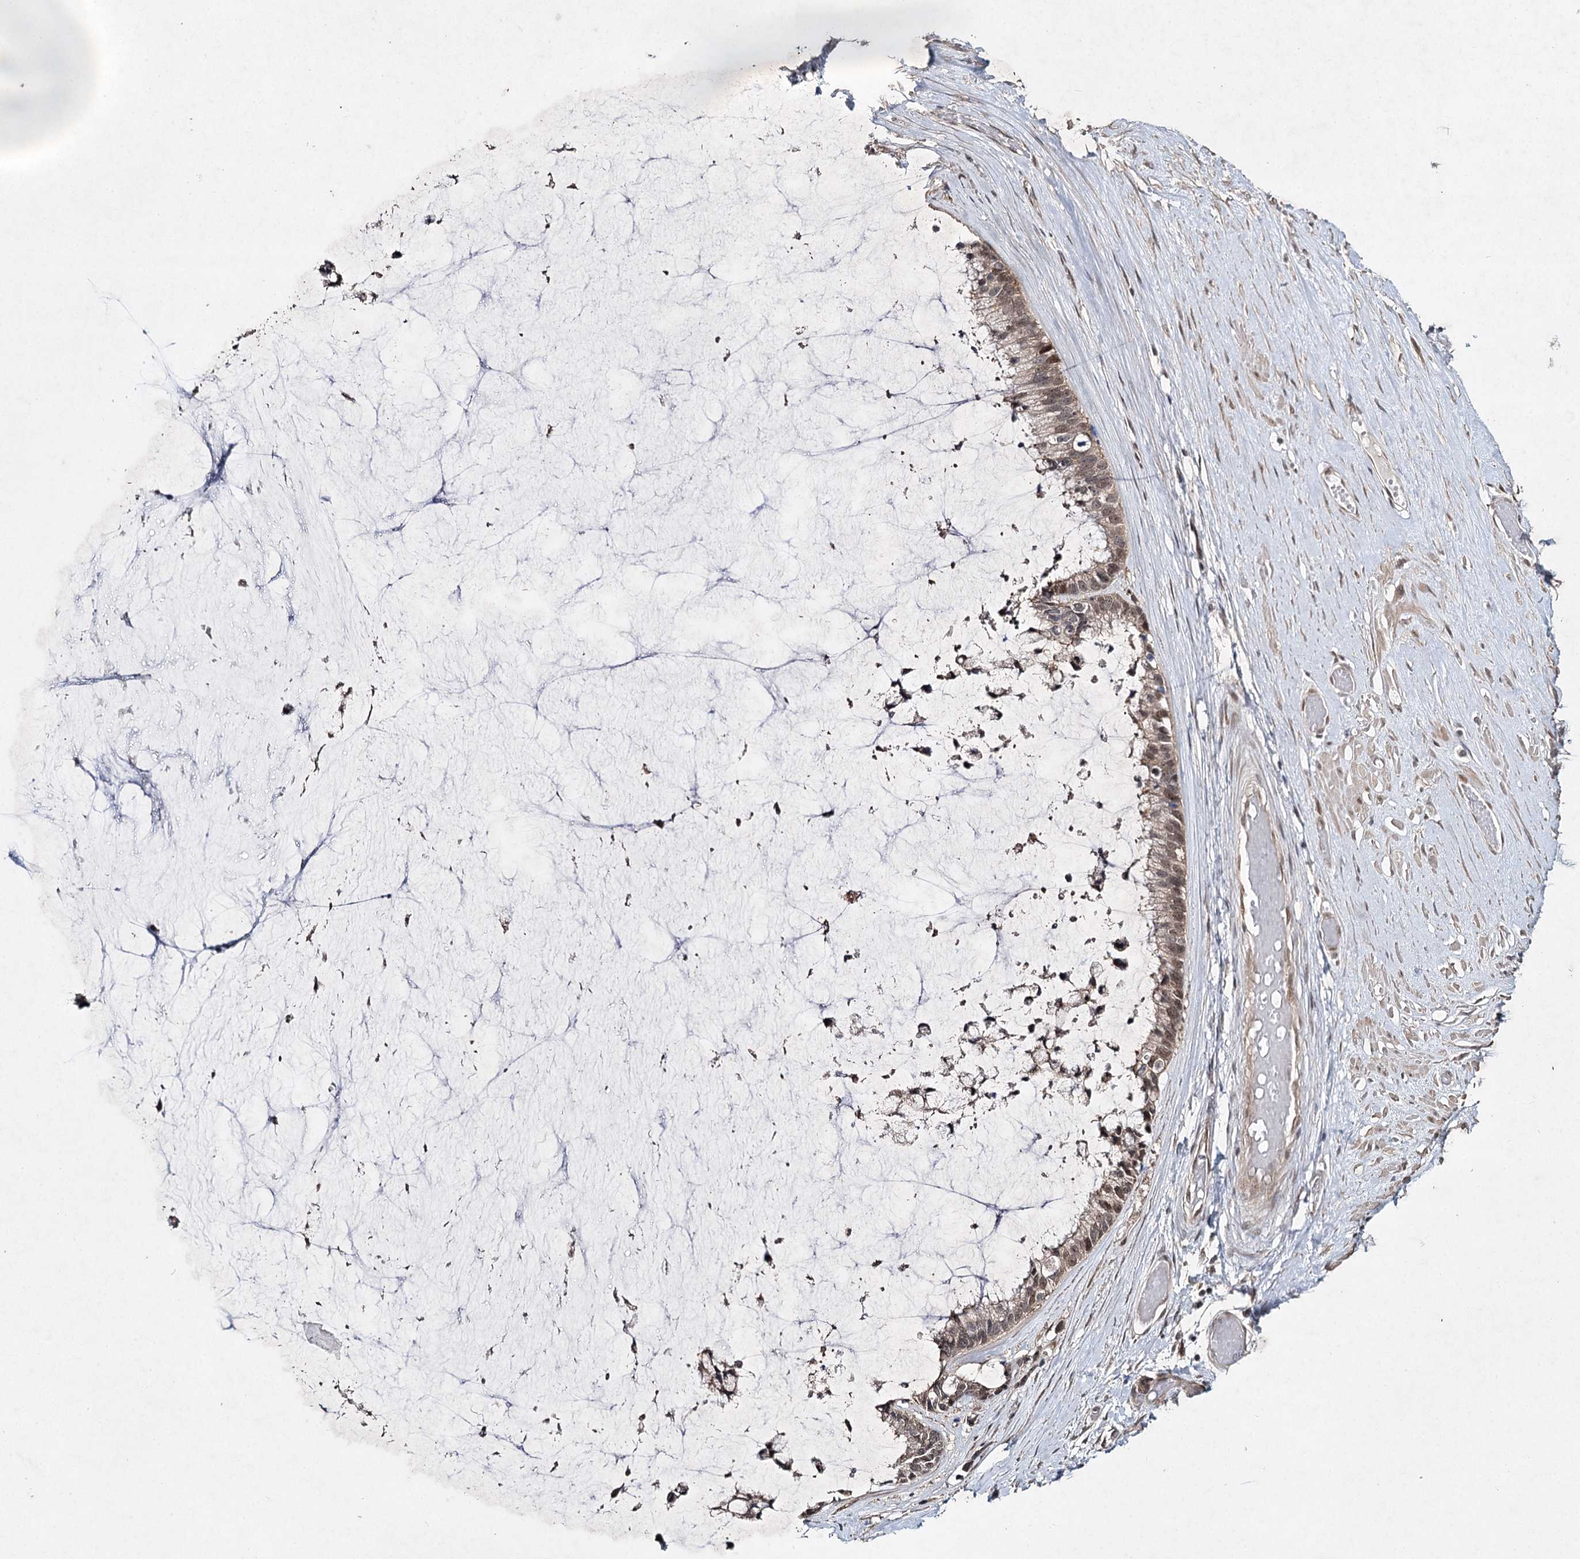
{"staining": {"intensity": "weak", "quantity": ">75%", "location": "nuclear"}, "tissue": "ovarian cancer", "cell_type": "Tumor cells", "image_type": "cancer", "snomed": [{"axis": "morphology", "description": "Cystadenocarcinoma, mucinous, NOS"}, {"axis": "topography", "description": "Ovary"}], "caption": "The immunohistochemical stain shows weak nuclear expression in tumor cells of ovarian mucinous cystadenocarcinoma tissue. Immunohistochemistry (ihc) stains the protein in brown and the nuclei are stained blue.", "gene": "DCUN1D4", "patient": {"sex": "female", "age": 39}}